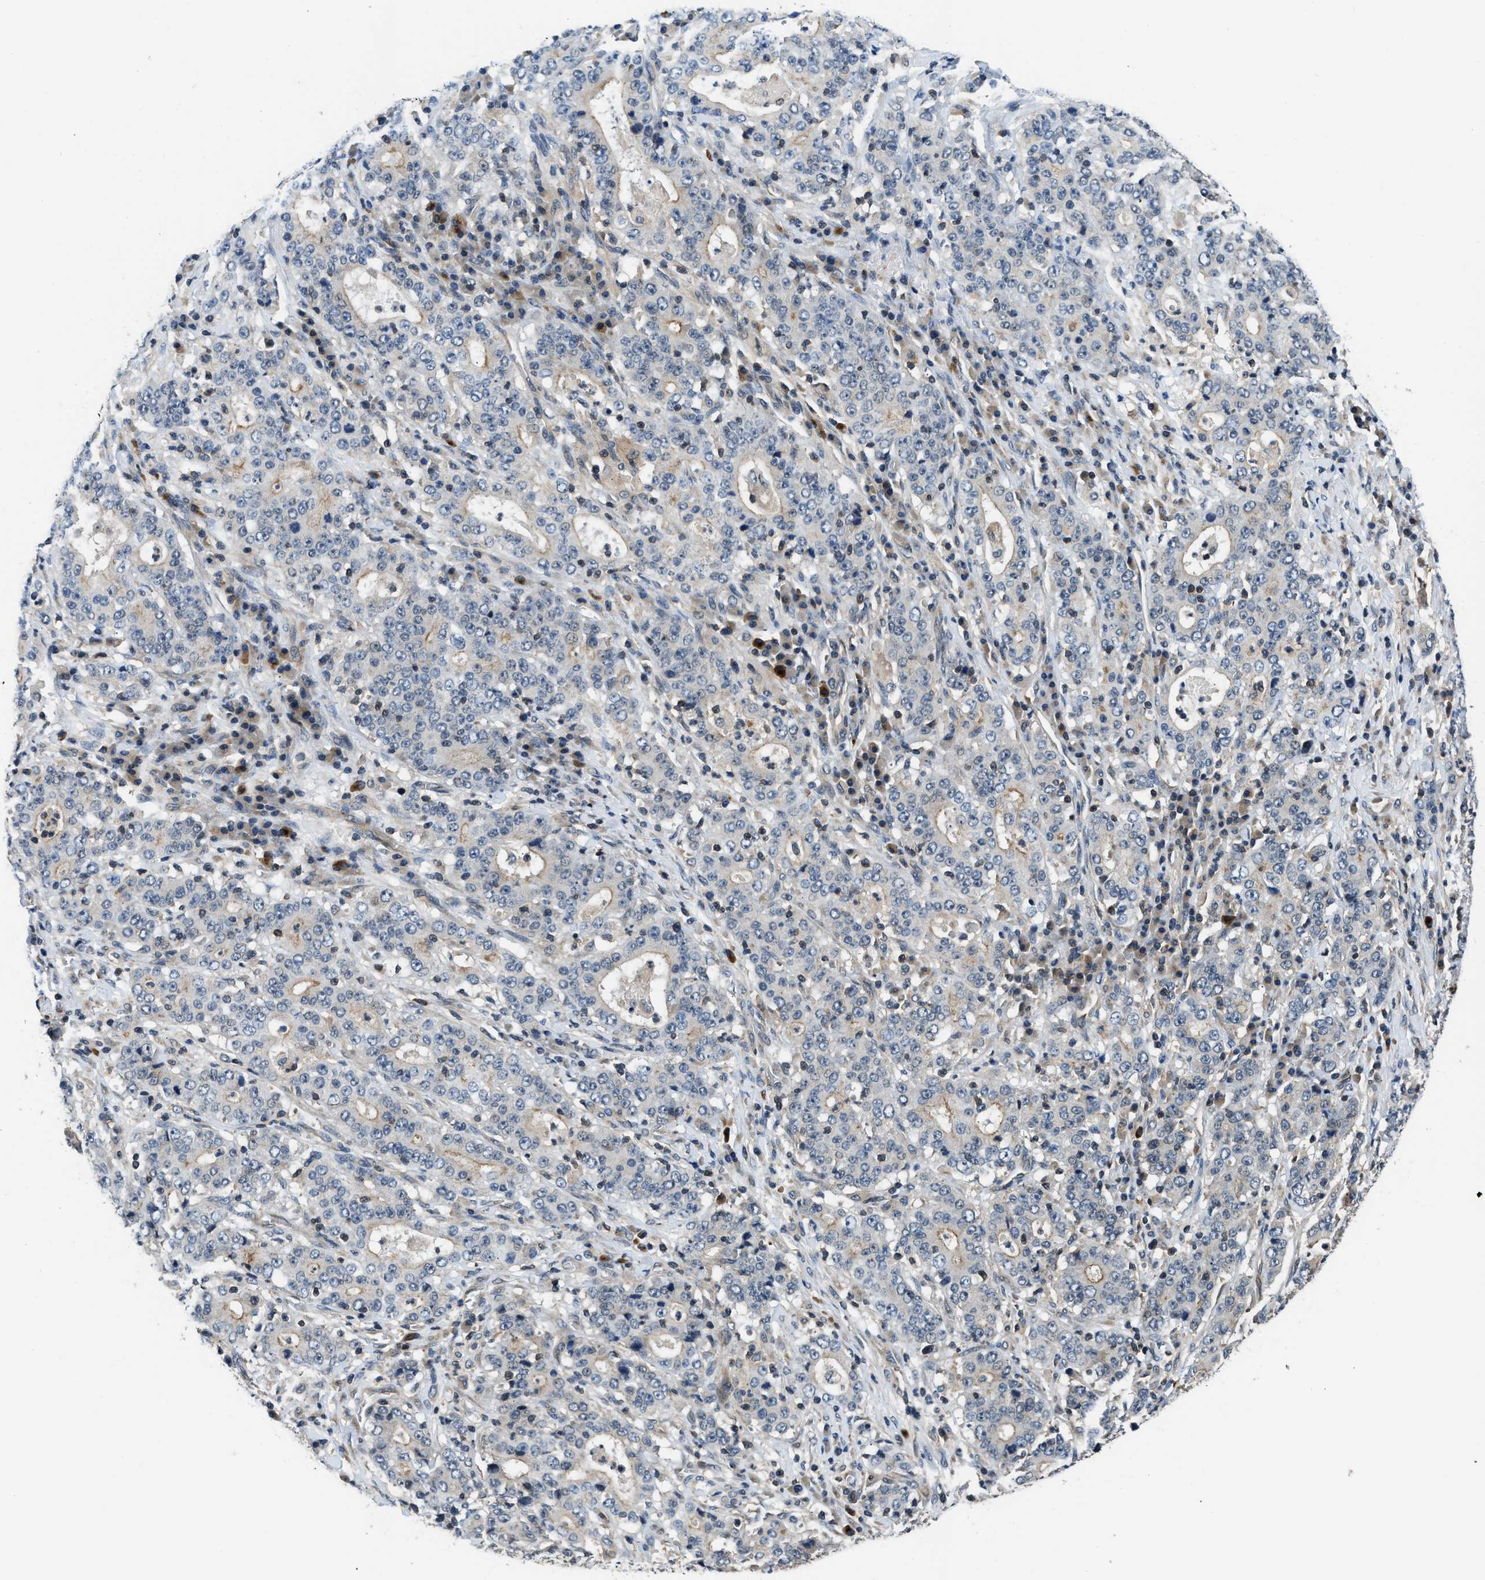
{"staining": {"intensity": "moderate", "quantity": "<25%", "location": "cytoplasmic/membranous"}, "tissue": "stomach cancer", "cell_type": "Tumor cells", "image_type": "cancer", "snomed": [{"axis": "morphology", "description": "Normal tissue, NOS"}, {"axis": "morphology", "description": "Adenocarcinoma, NOS"}, {"axis": "topography", "description": "Stomach, upper"}, {"axis": "topography", "description": "Stomach"}], "caption": "The photomicrograph demonstrates staining of stomach cancer (adenocarcinoma), revealing moderate cytoplasmic/membranous protein positivity (brown color) within tumor cells.", "gene": "MTMR1", "patient": {"sex": "male", "age": 59}}